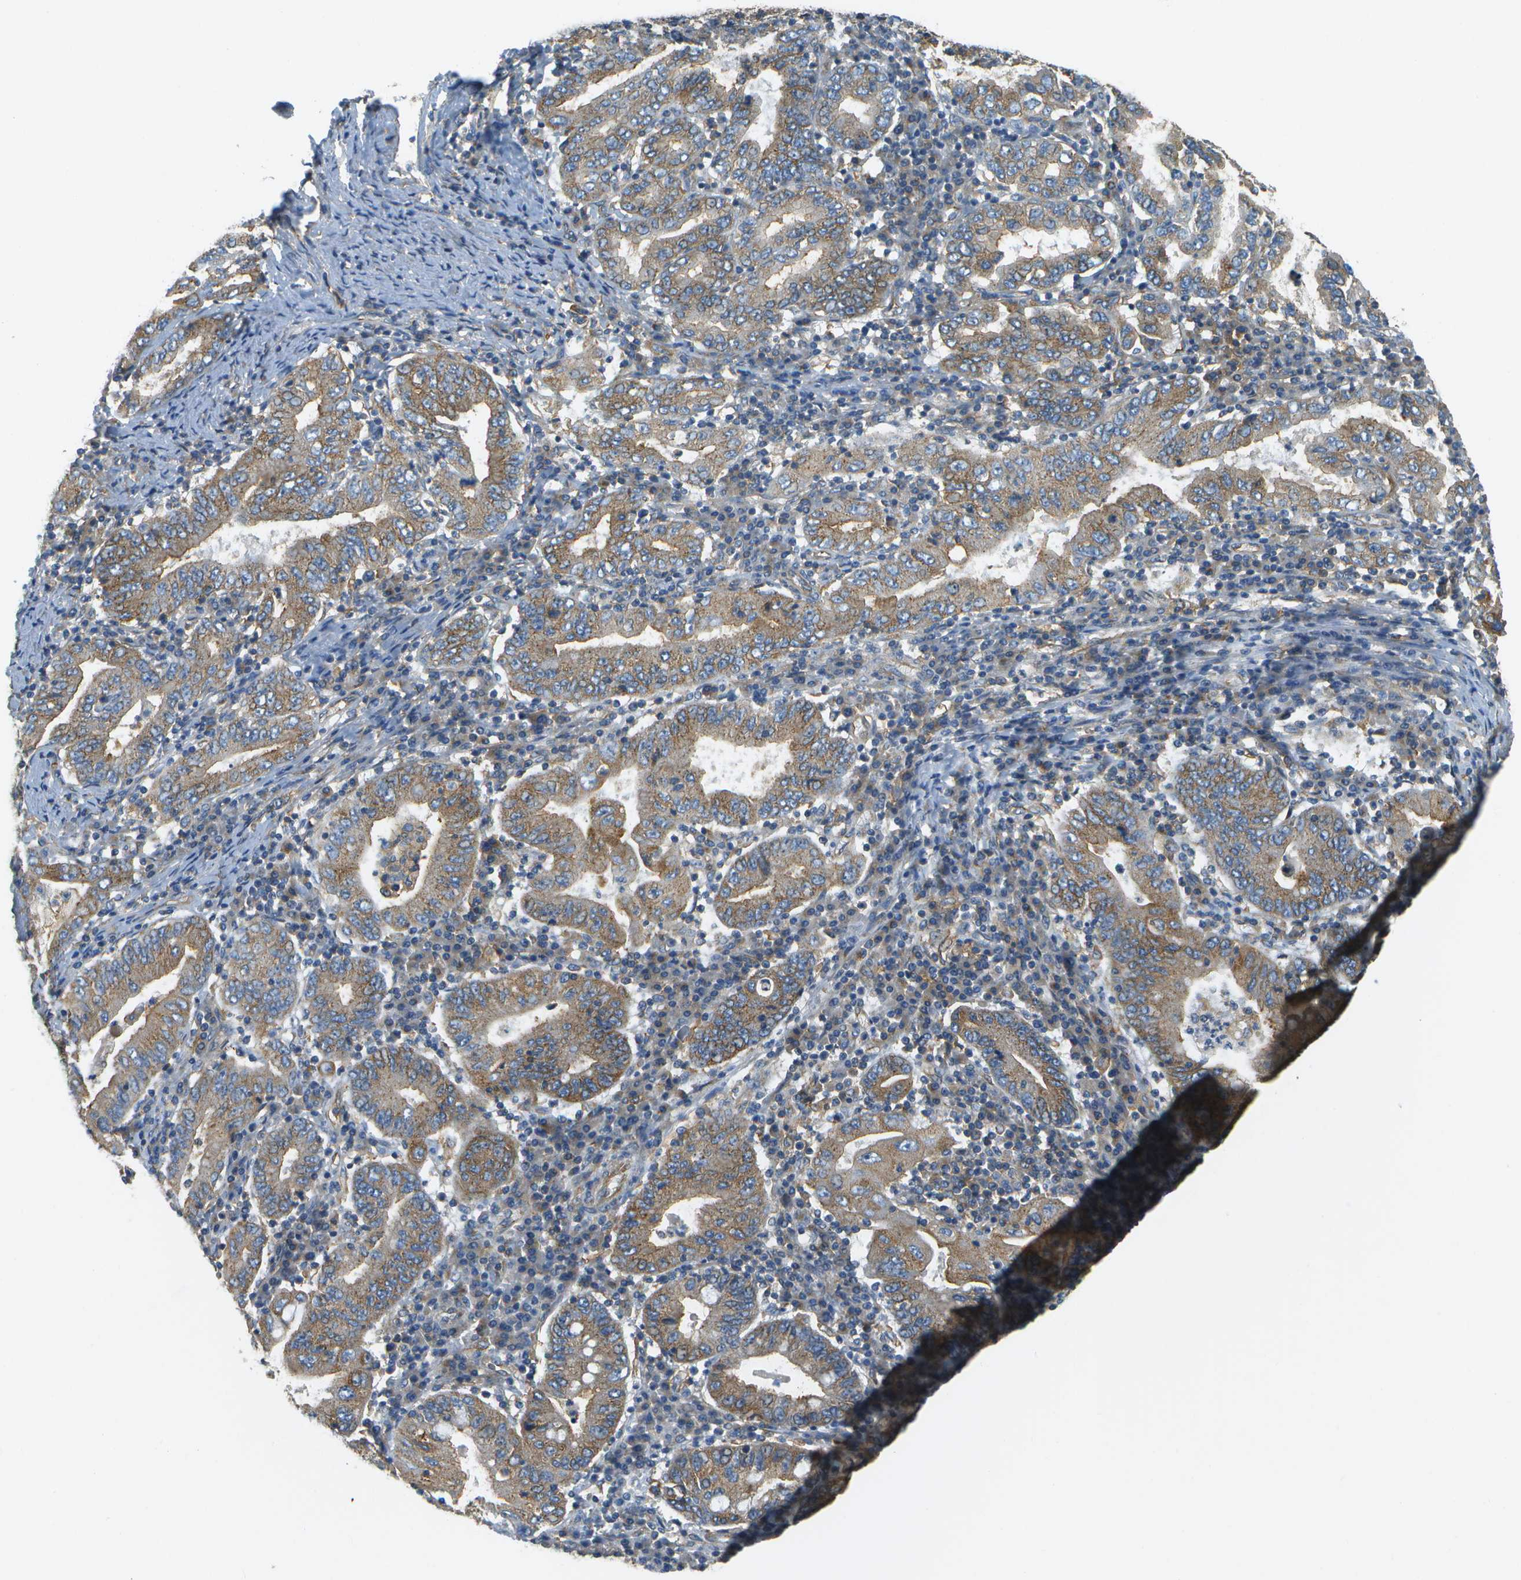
{"staining": {"intensity": "moderate", "quantity": ">75%", "location": "cytoplasmic/membranous"}, "tissue": "stomach cancer", "cell_type": "Tumor cells", "image_type": "cancer", "snomed": [{"axis": "morphology", "description": "Normal tissue, NOS"}, {"axis": "morphology", "description": "Adenocarcinoma, NOS"}, {"axis": "topography", "description": "Esophagus"}, {"axis": "topography", "description": "Stomach, upper"}, {"axis": "topography", "description": "Peripheral nerve tissue"}], "caption": "Approximately >75% of tumor cells in stomach cancer reveal moderate cytoplasmic/membranous protein positivity as visualized by brown immunohistochemical staining.", "gene": "CLTC", "patient": {"sex": "male", "age": 62}}